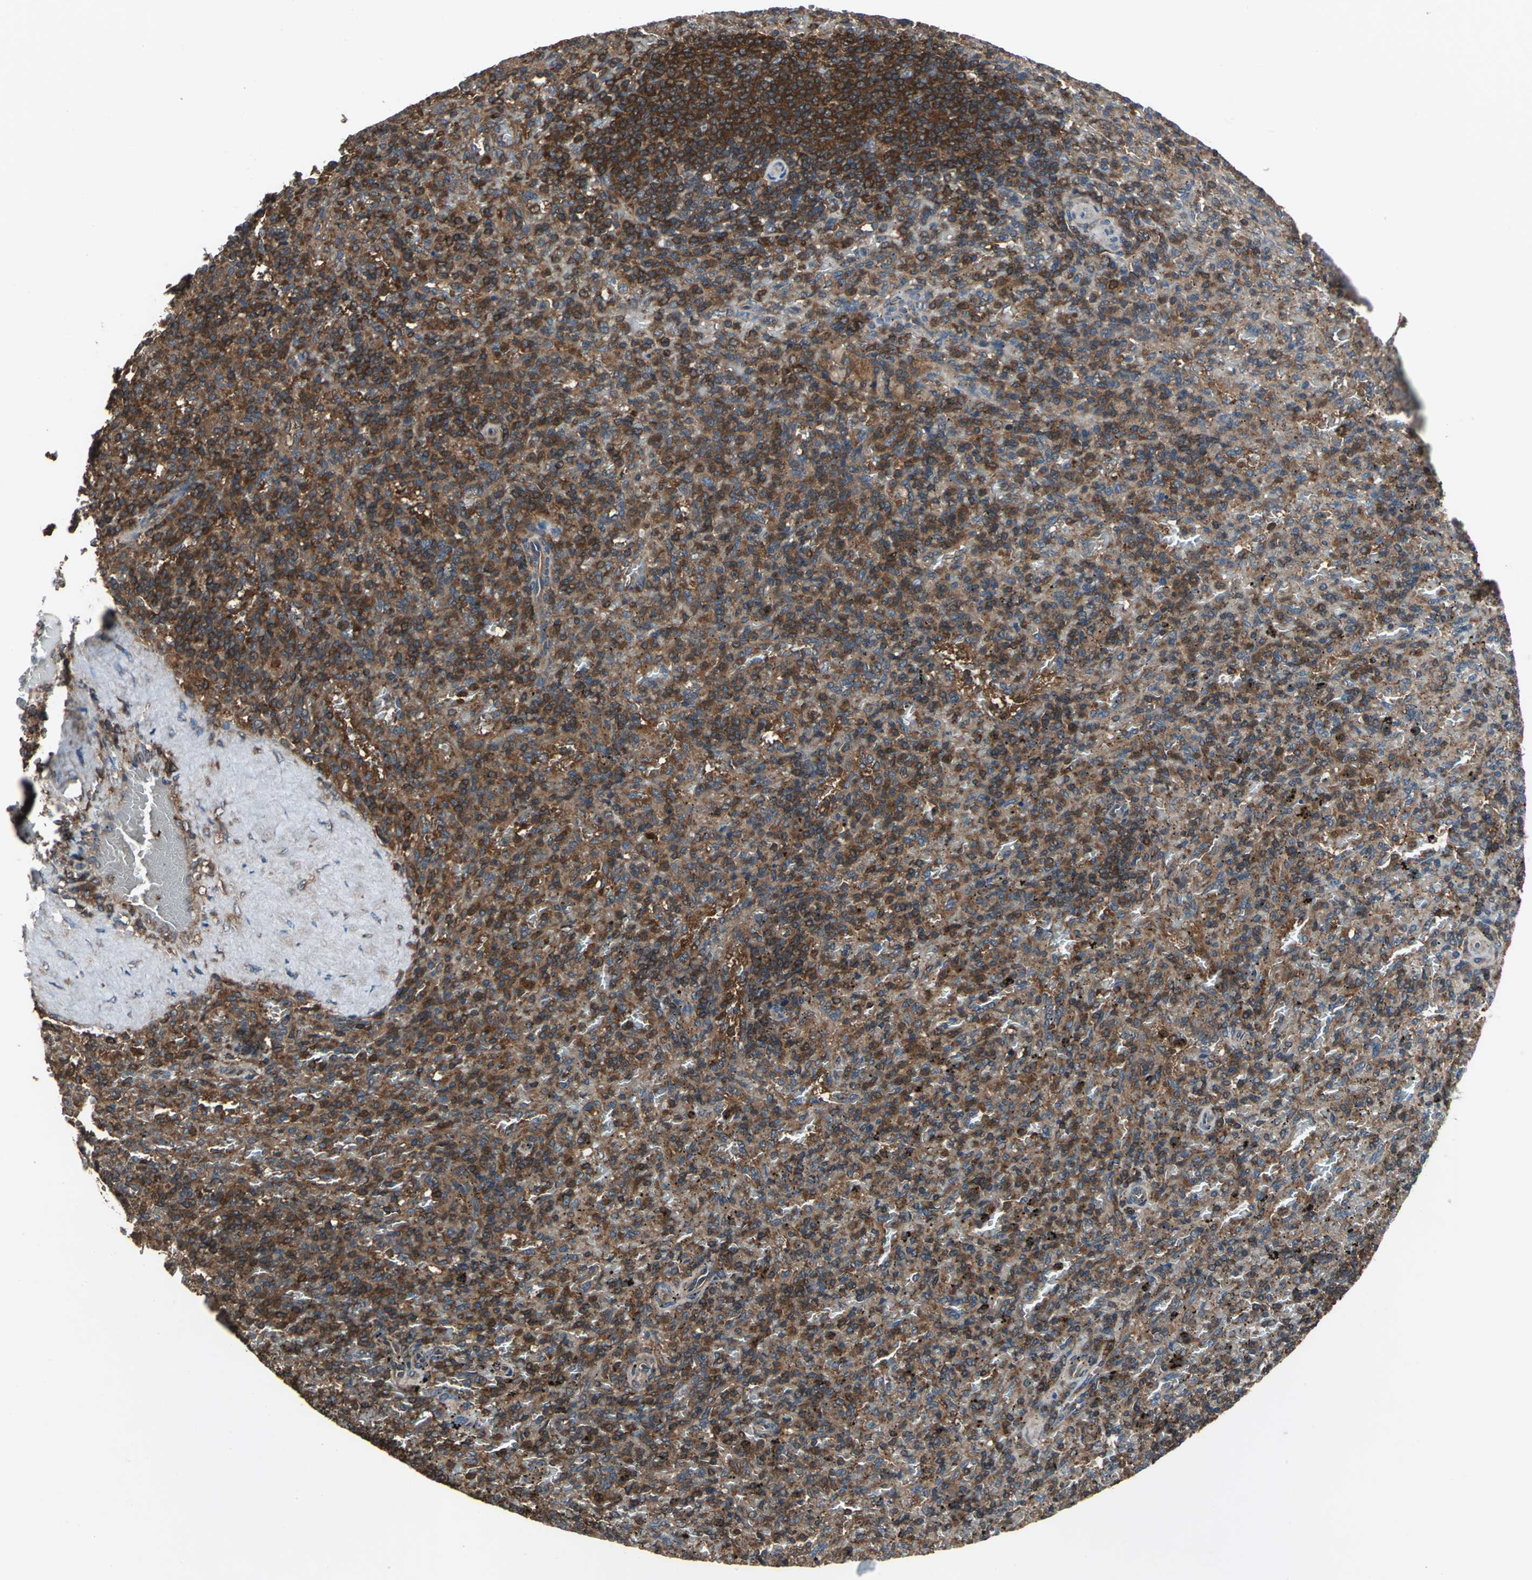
{"staining": {"intensity": "strong", "quantity": "25%-75%", "location": "cytoplasmic/membranous"}, "tissue": "spleen", "cell_type": "Cells in red pulp", "image_type": "normal", "snomed": [{"axis": "morphology", "description": "Normal tissue, NOS"}, {"axis": "topography", "description": "Spleen"}], "caption": "Immunohistochemistry (IHC) staining of unremarkable spleen, which exhibits high levels of strong cytoplasmic/membranous expression in about 25%-75% of cells in red pulp indicating strong cytoplasmic/membranous protein positivity. The staining was performed using DAB (3,3'-diaminobenzidine) (brown) for protein detection and nuclei were counterstained in hematoxylin (blue).", "gene": "CAPN1", "patient": {"sex": "female", "age": 43}}